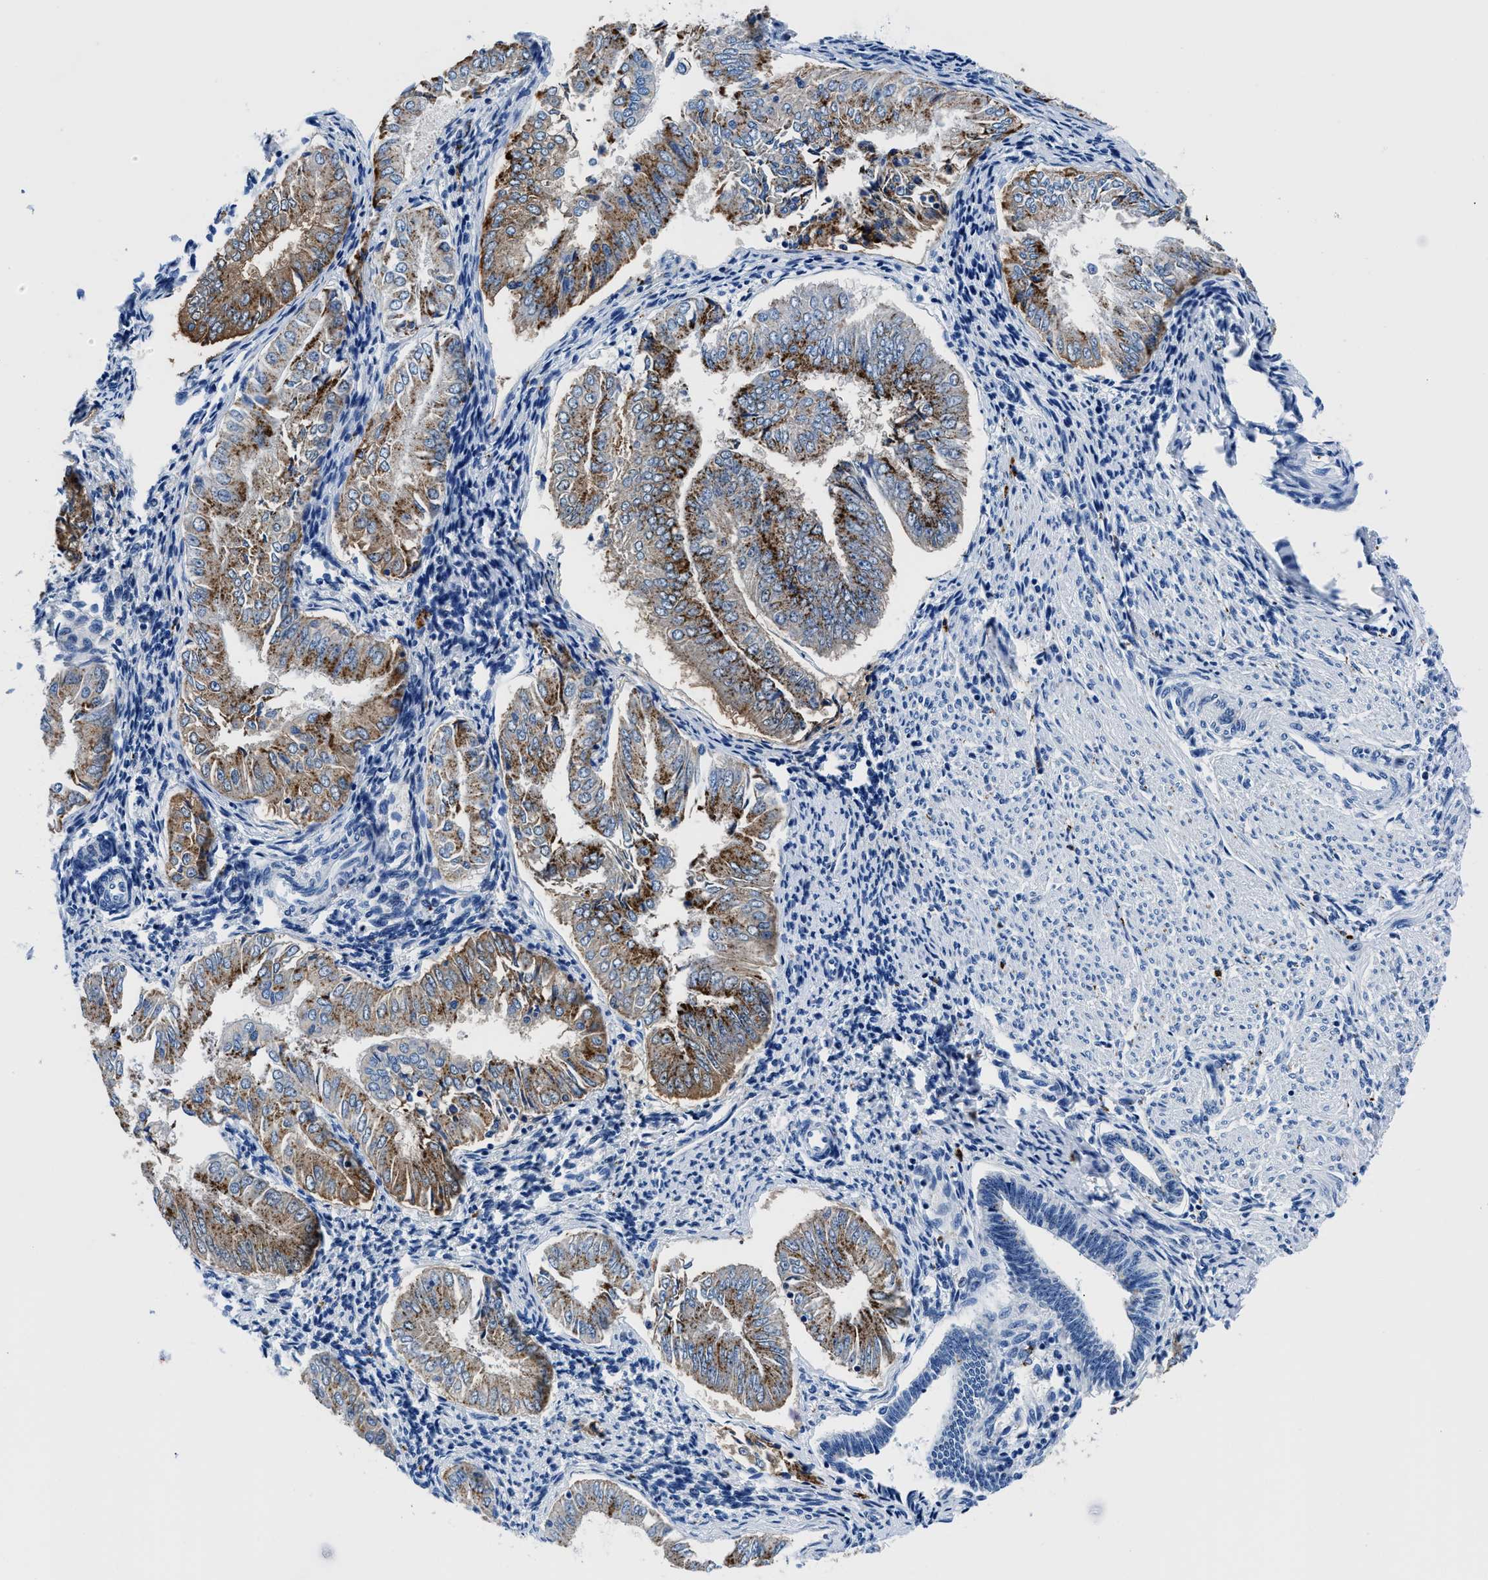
{"staining": {"intensity": "moderate", "quantity": ">75%", "location": "cytoplasmic/membranous"}, "tissue": "endometrial cancer", "cell_type": "Tumor cells", "image_type": "cancer", "snomed": [{"axis": "morphology", "description": "Adenocarcinoma, NOS"}, {"axis": "topography", "description": "Endometrium"}], "caption": "Immunohistochemistry (IHC) photomicrograph of human adenocarcinoma (endometrial) stained for a protein (brown), which displays medium levels of moderate cytoplasmic/membranous staining in about >75% of tumor cells.", "gene": "OR14K1", "patient": {"sex": "female", "age": 53}}